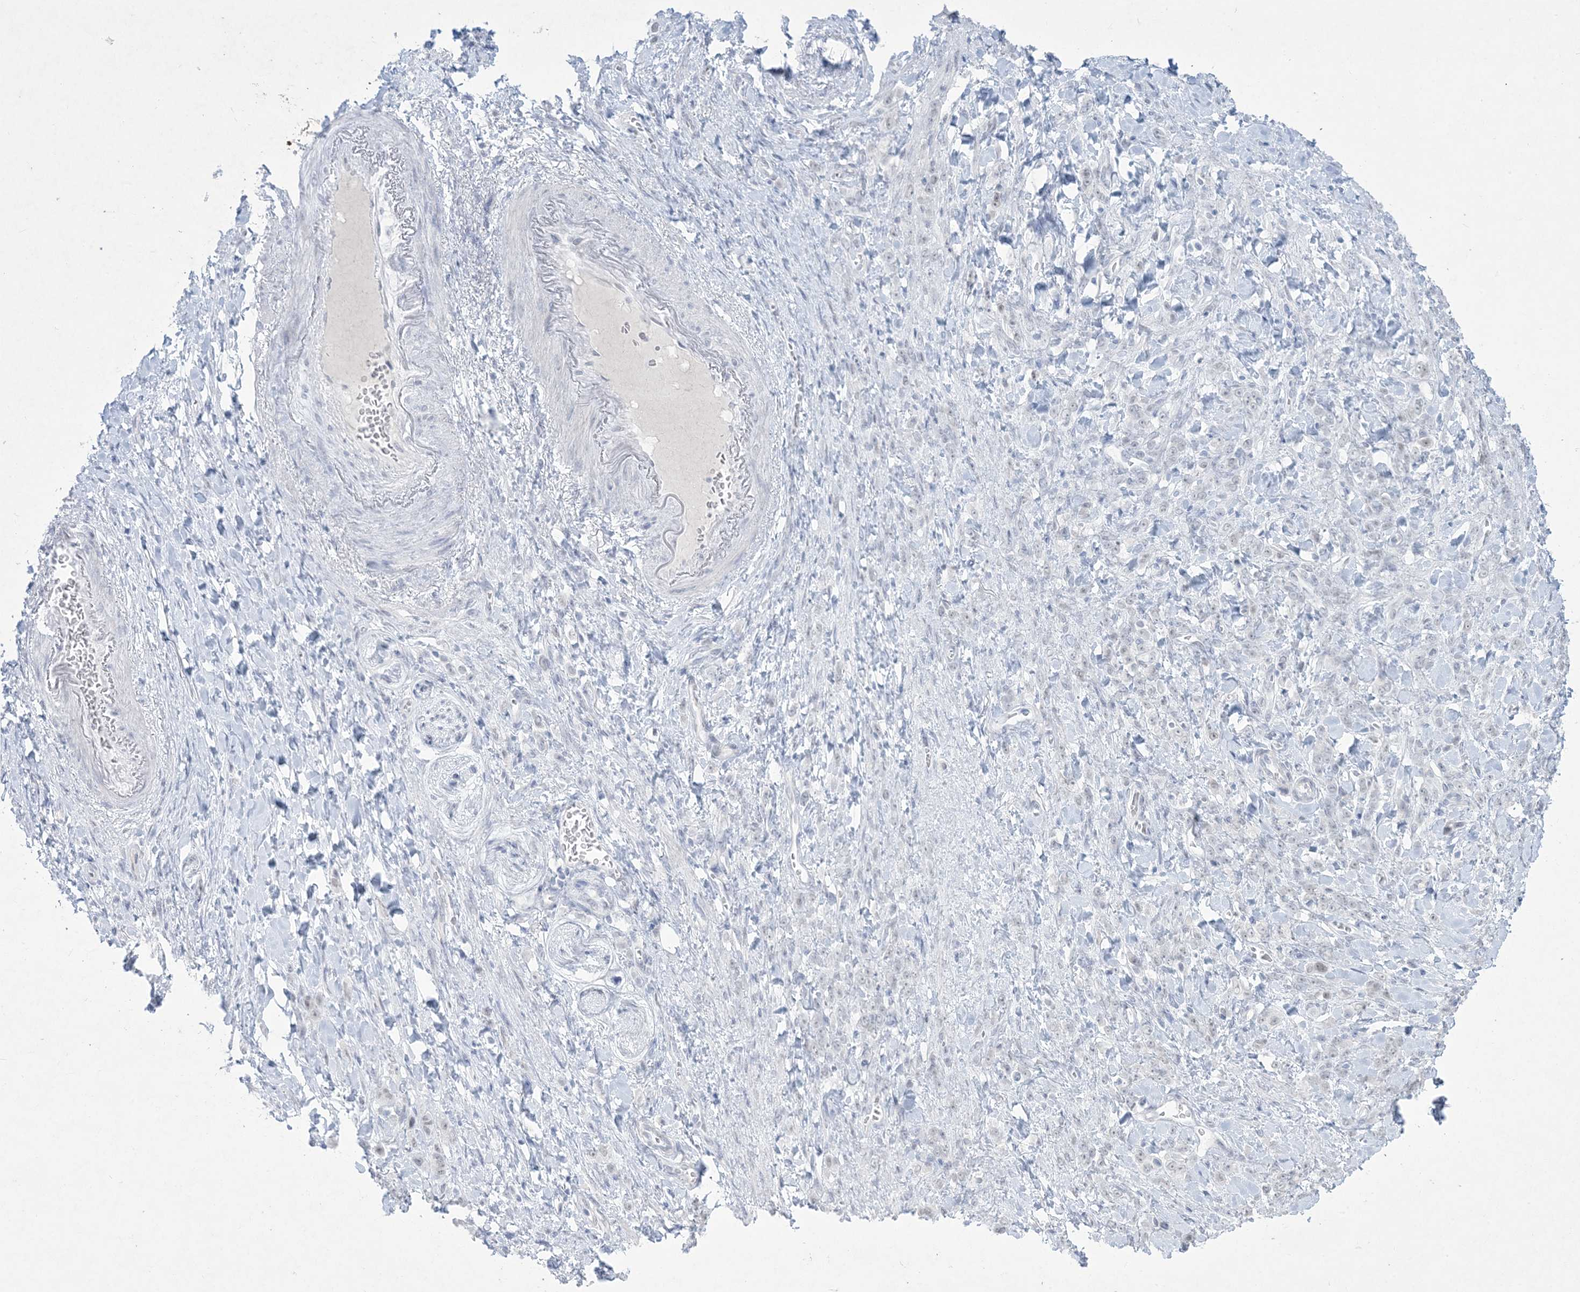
{"staining": {"intensity": "negative", "quantity": "none", "location": "none"}, "tissue": "stomach cancer", "cell_type": "Tumor cells", "image_type": "cancer", "snomed": [{"axis": "morphology", "description": "Normal tissue, NOS"}, {"axis": "morphology", "description": "Adenocarcinoma, NOS"}, {"axis": "topography", "description": "Stomach"}], "caption": "The micrograph demonstrates no significant expression in tumor cells of stomach adenocarcinoma.", "gene": "HOMEZ", "patient": {"sex": "male", "age": 82}}